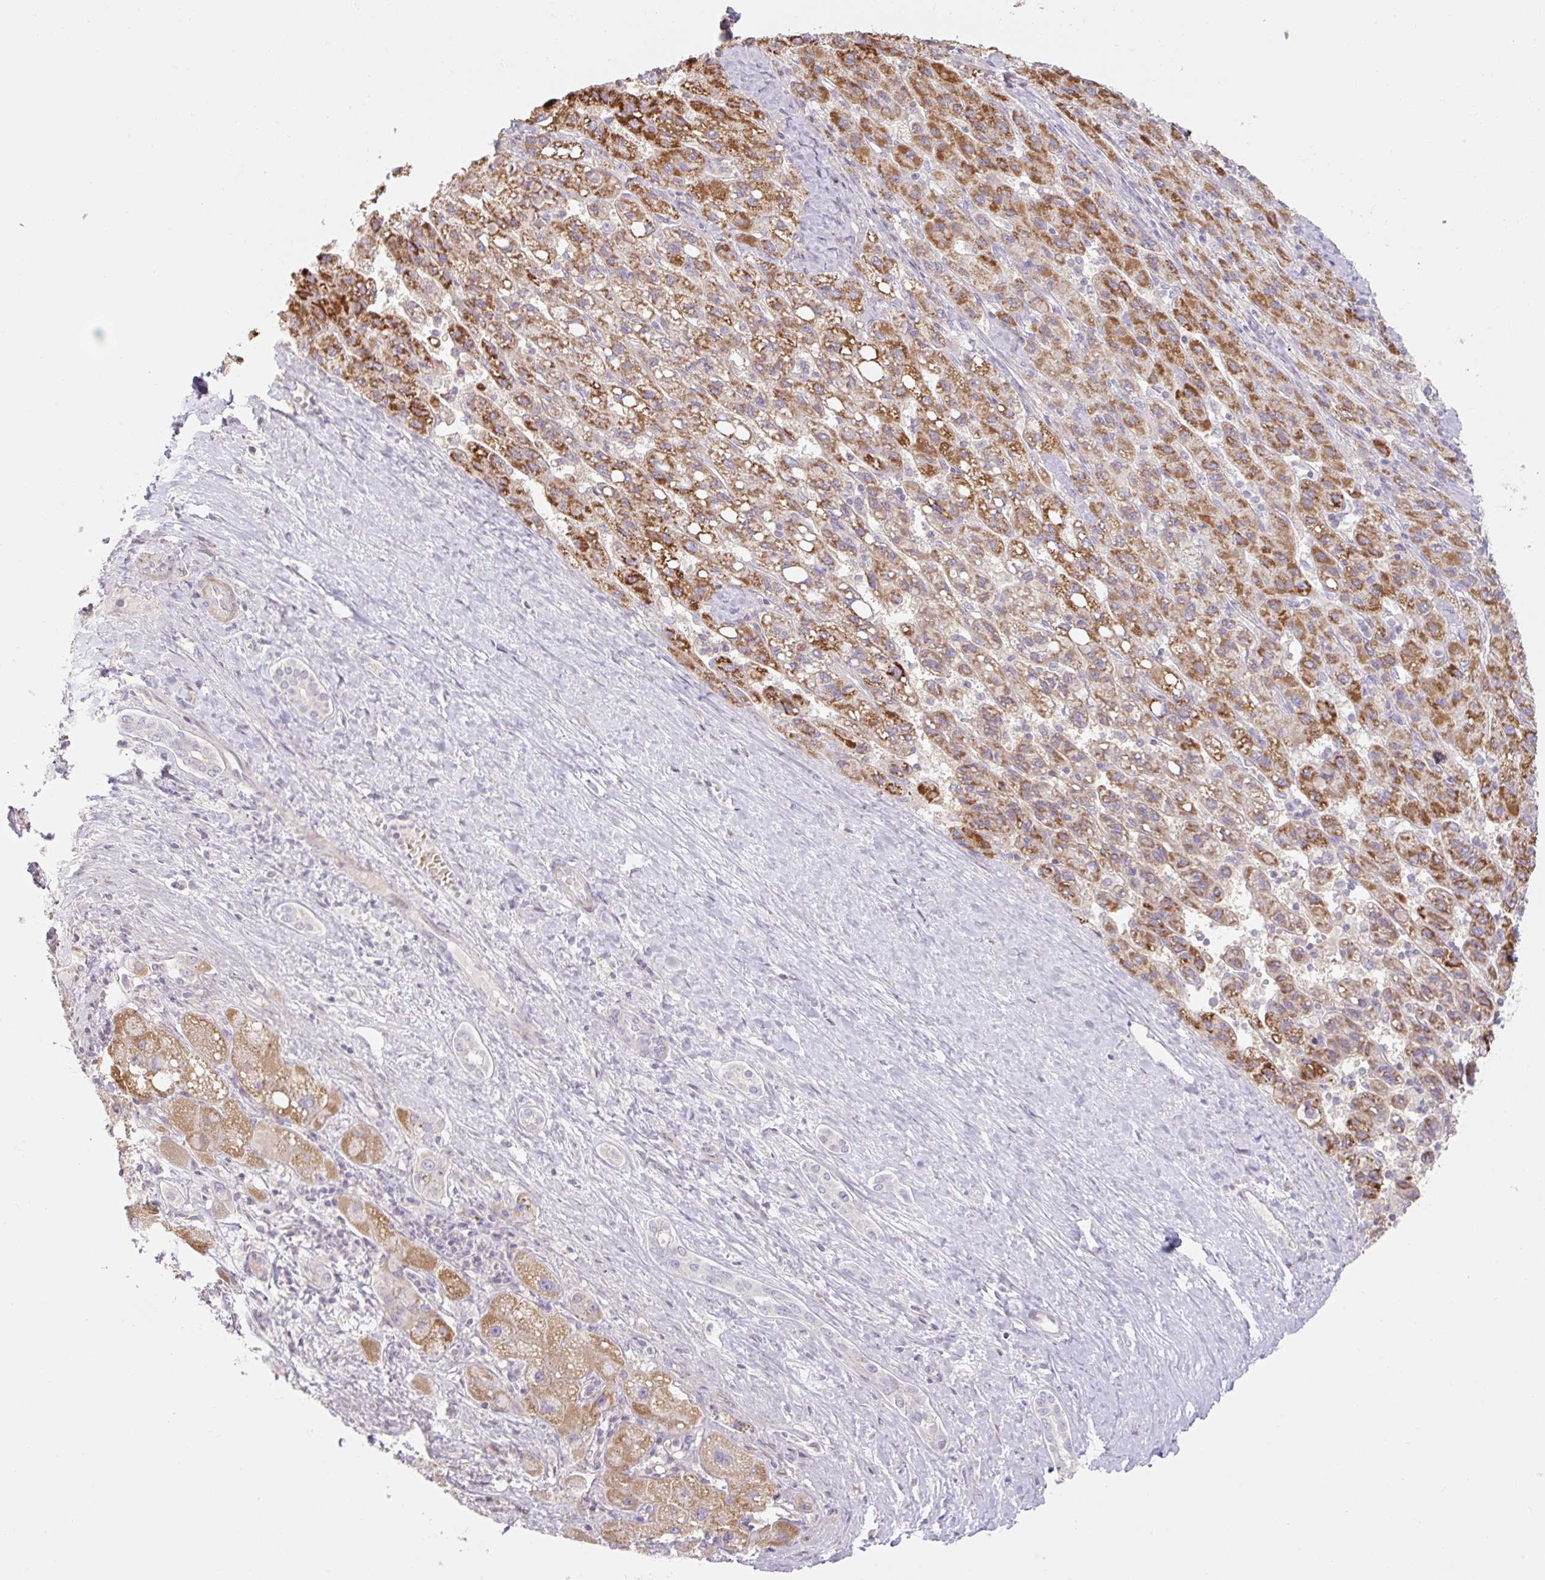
{"staining": {"intensity": "strong", "quantity": ">75%", "location": "cytoplasmic/membranous"}, "tissue": "liver cancer", "cell_type": "Tumor cells", "image_type": "cancer", "snomed": [{"axis": "morphology", "description": "Carcinoma, Hepatocellular, NOS"}, {"axis": "topography", "description": "Liver"}], "caption": "Protein expression analysis of liver cancer (hepatocellular carcinoma) exhibits strong cytoplasmic/membranous expression in approximately >75% of tumor cells.", "gene": "ZNF552", "patient": {"sex": "female", "age": 82}}